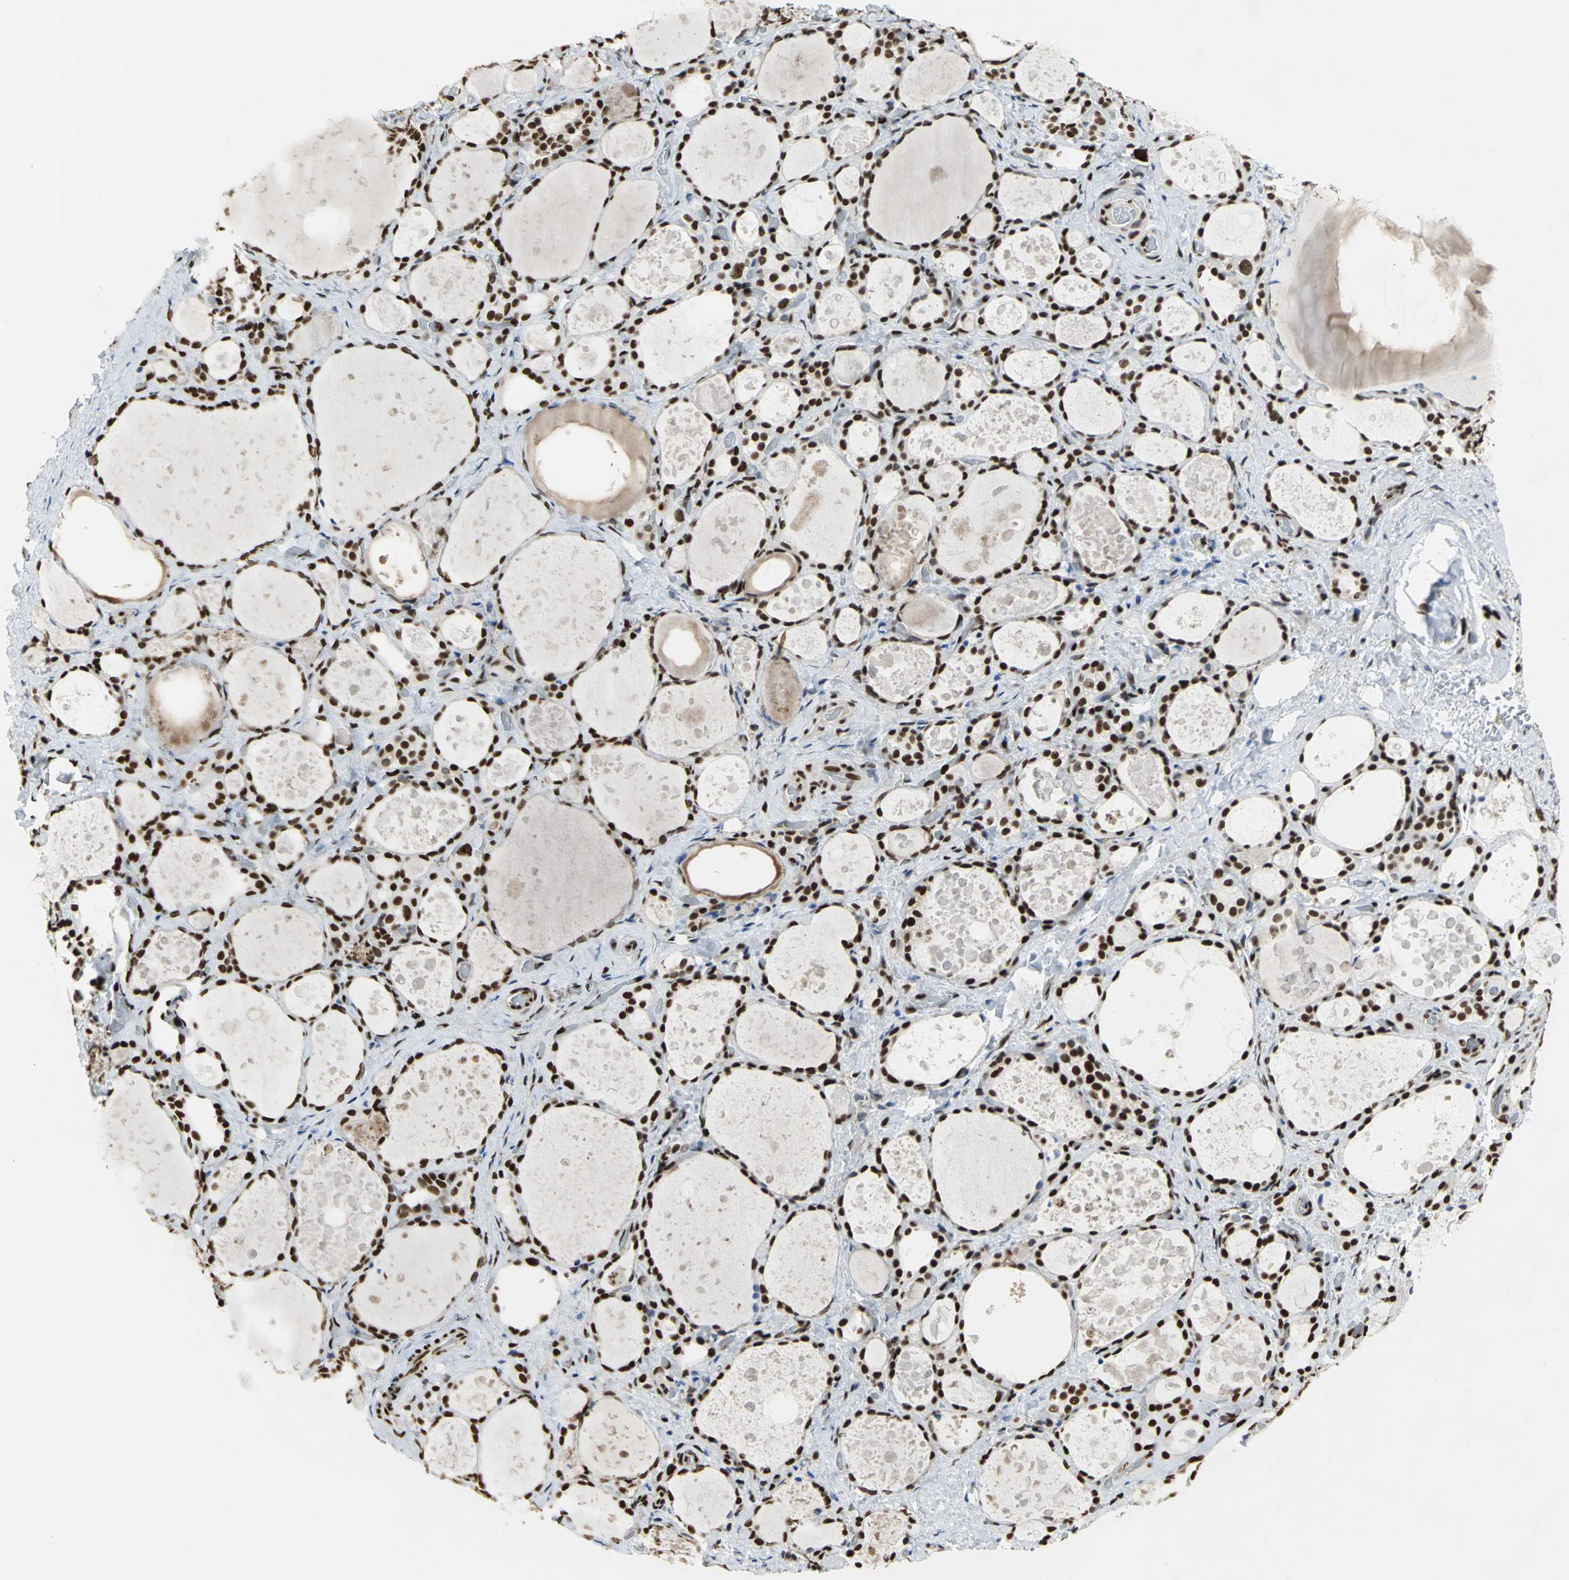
{"staining": {"intensity": "strong", "quantity": ">75%", "location": "nuclear"}, "tissue": "thyroid gland", "cell_type": "Glandular cells", "image_type": "normal", "snomed": [{"axis": "morphology", "description": "Normal tissue, NOS"}, {"axis": "topography", "description": "Thyroid gland"}], "caption": "Glandular cells demonstrate high levels of strong nuclear expression in approximately >75% of cells in benign human thyroid gland.", "gene": "HMGB1", "patient": {"sex": "female", "age": 75}}